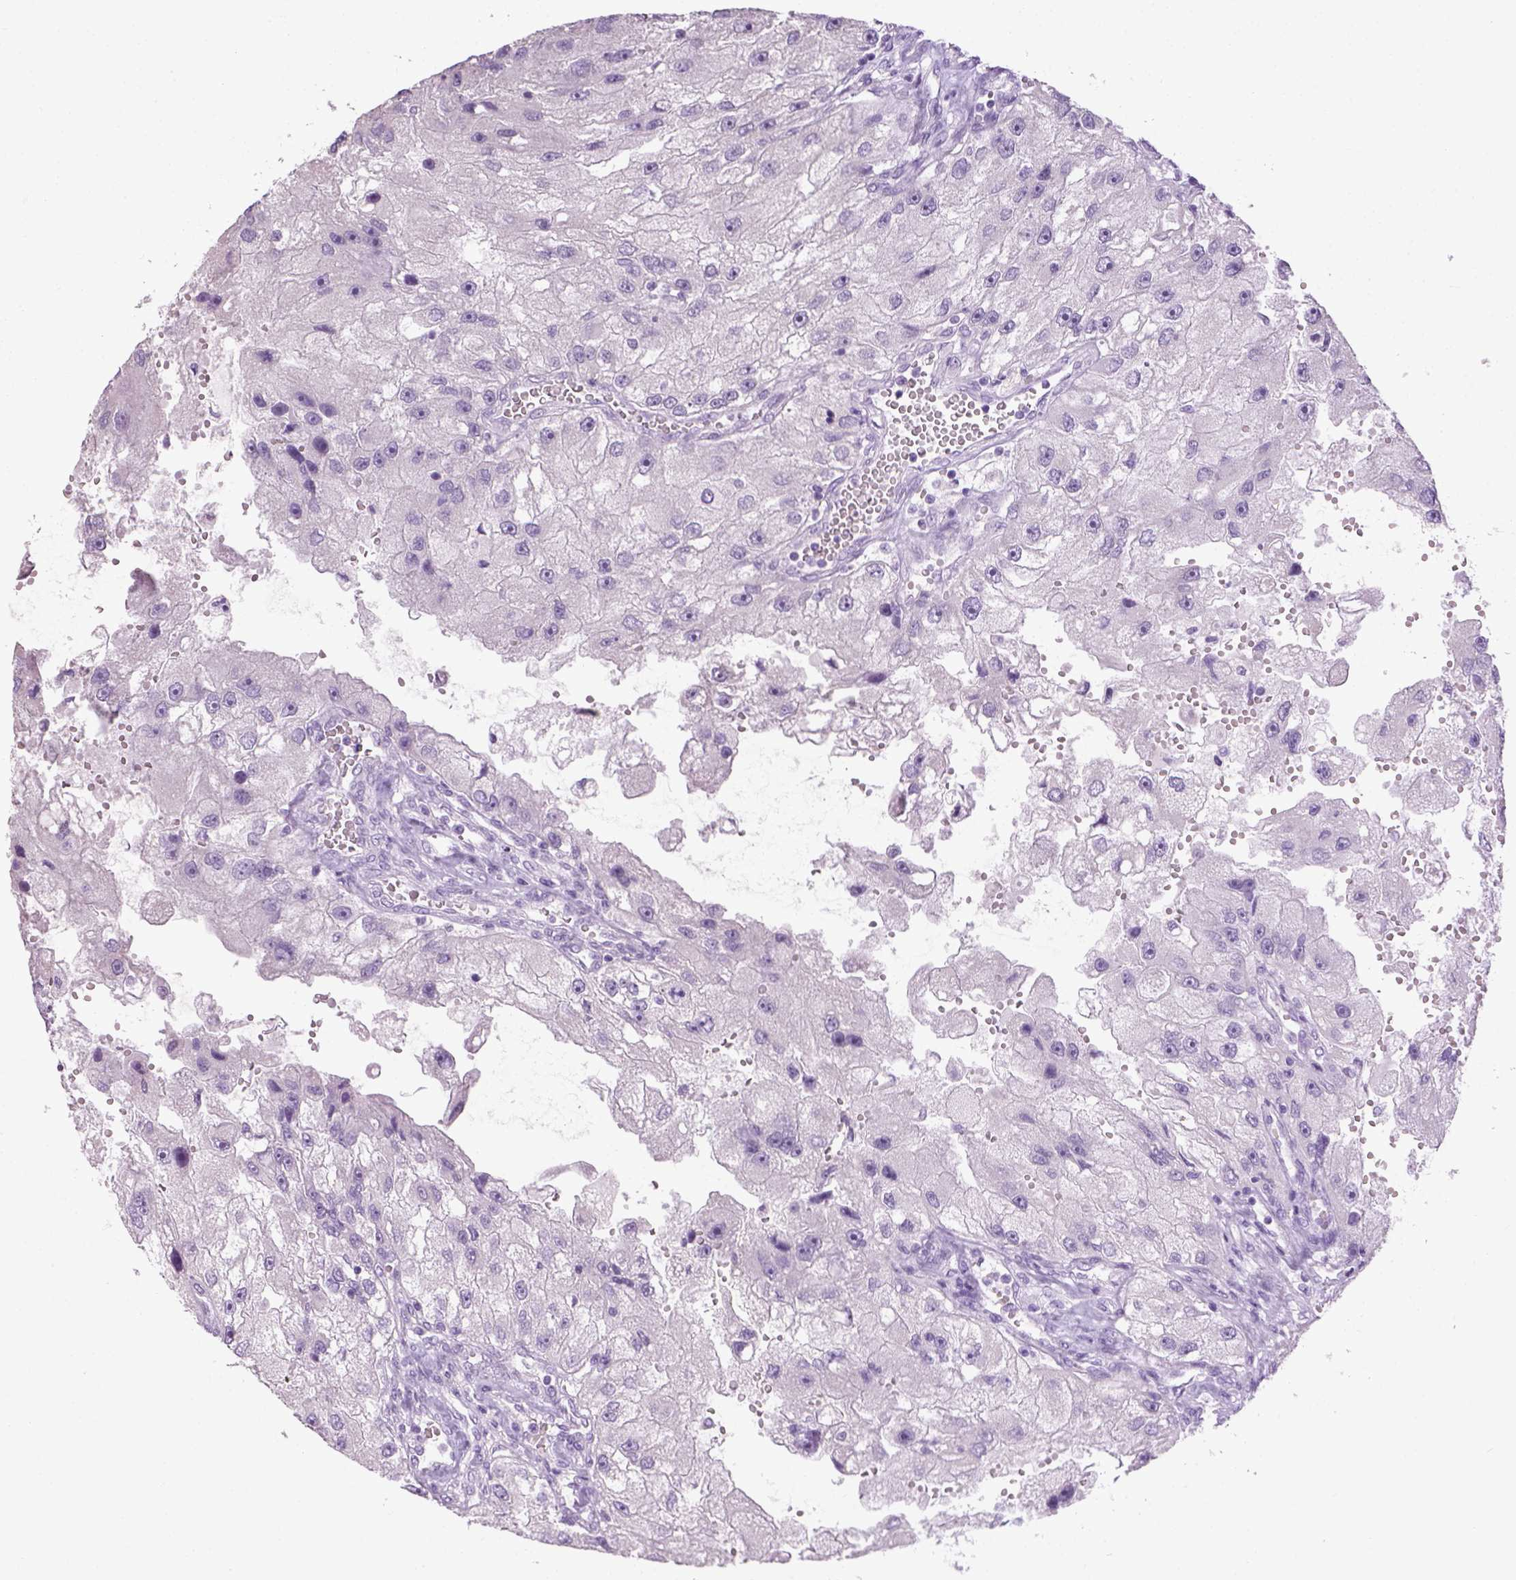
{"staining": {"intensity": "negative", "quantity": "none", "location": "none"}, "tissue": "renal cancer", "cell_type": "Tumor cells", "image_type": "cancer", "snomed": [{"axis": "morphology", "description": "Adenocarcinoma, NOS"}, {"axis": "topography", "description": "Kidney"}], "caption": "An immunohistochemistry (IHC) image of renal cancer is shown. There is no staining in tumor cells of renal cancer.", "gene": "CYP24A1", "patient": {"sex": "male", "age": 63}}